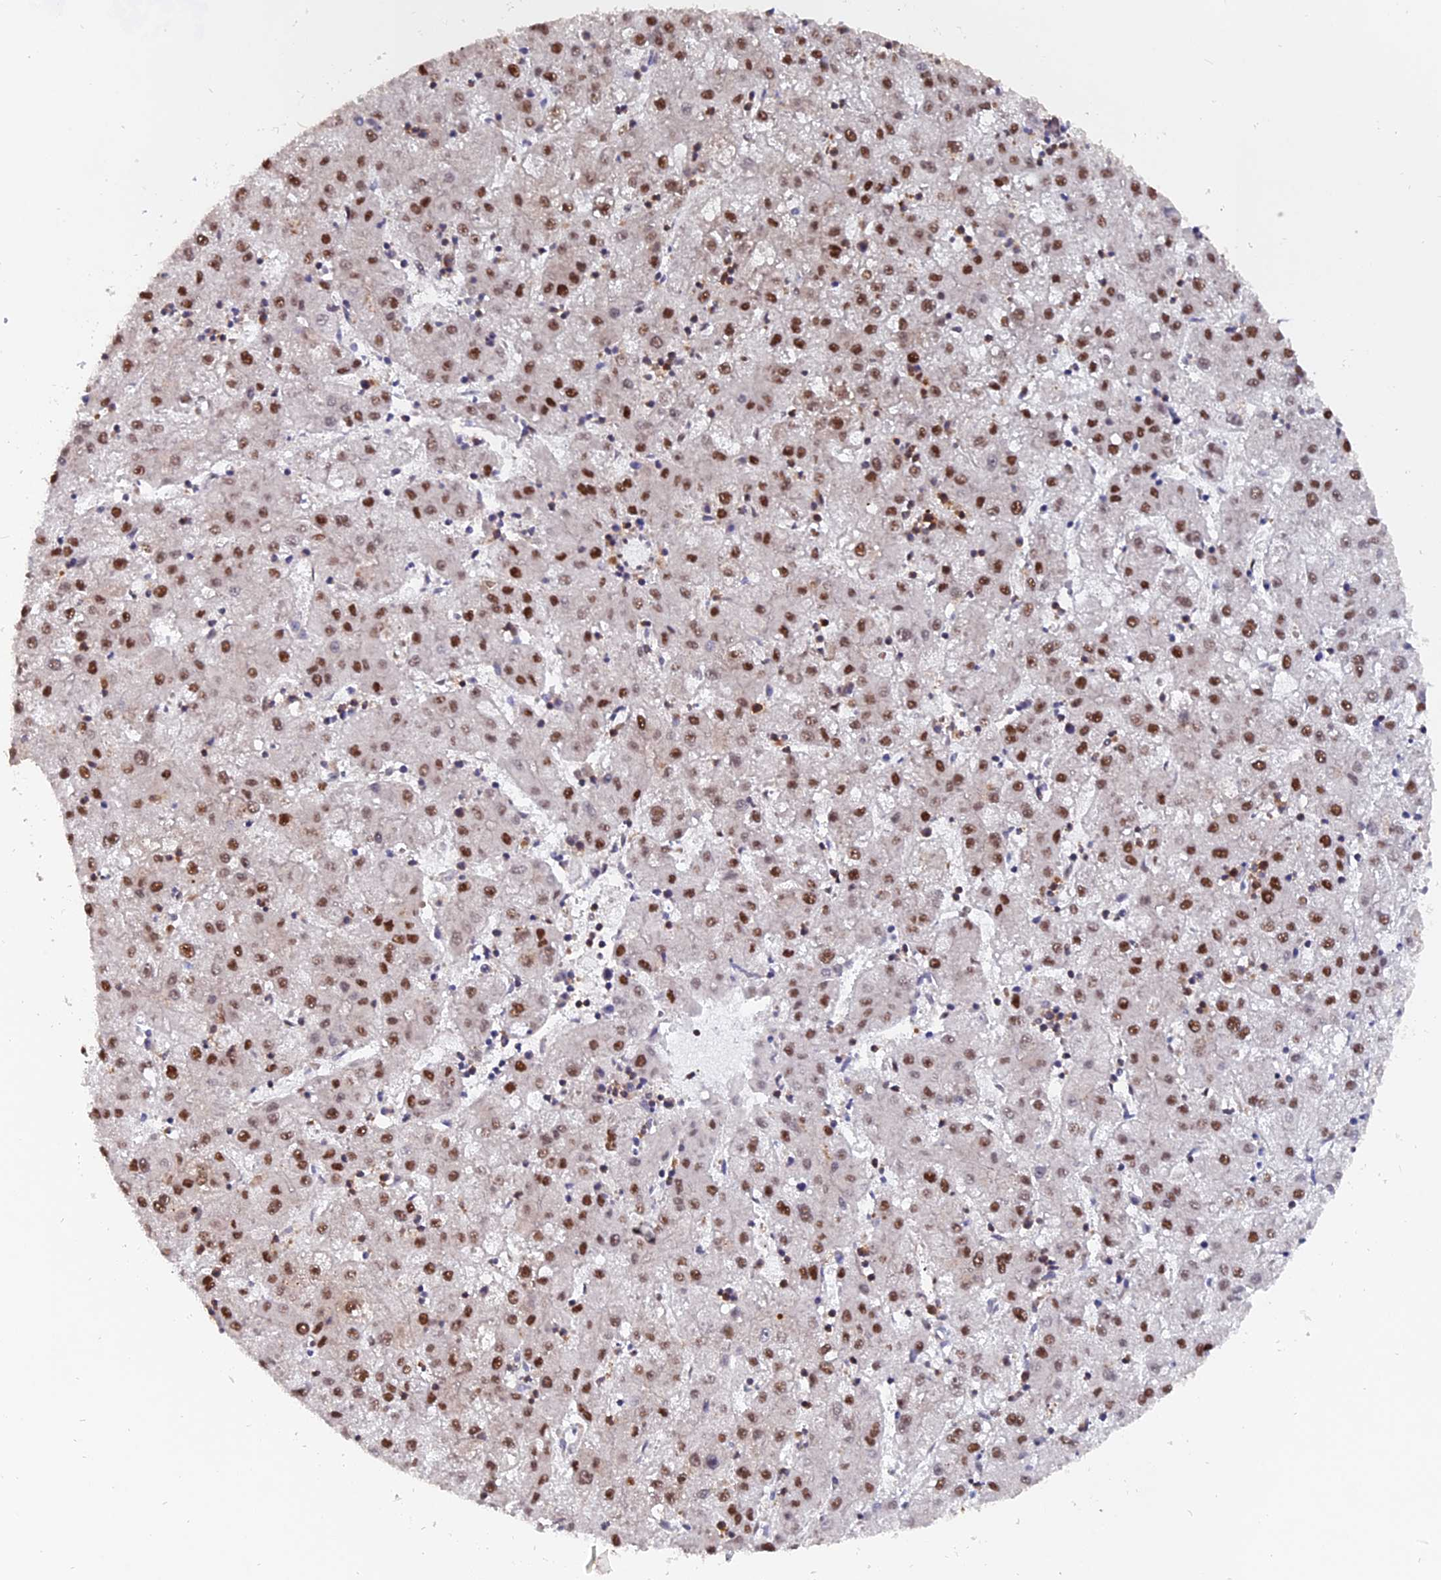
{"staining": {"intensity": "moderate", "quantity": ">75%", "location": "nuclear"}, "tissue": "liver cancer", "cell_type": "Tumor cells", "image_type": "cancer", "snomed": [{"axis": "morphology", "description": "Carcinoma, Hepatocellular, NOS"}, {"axis": "topography", "description": "Liver"}], "caption": "This is an image of IHC staining of liver cancer (hepatocellular carcinoma), which shows moderate positivity in the nuclear of tumor cells.", "gene": "RAMAC", "patient": {"sex": "male", "age": 72}}